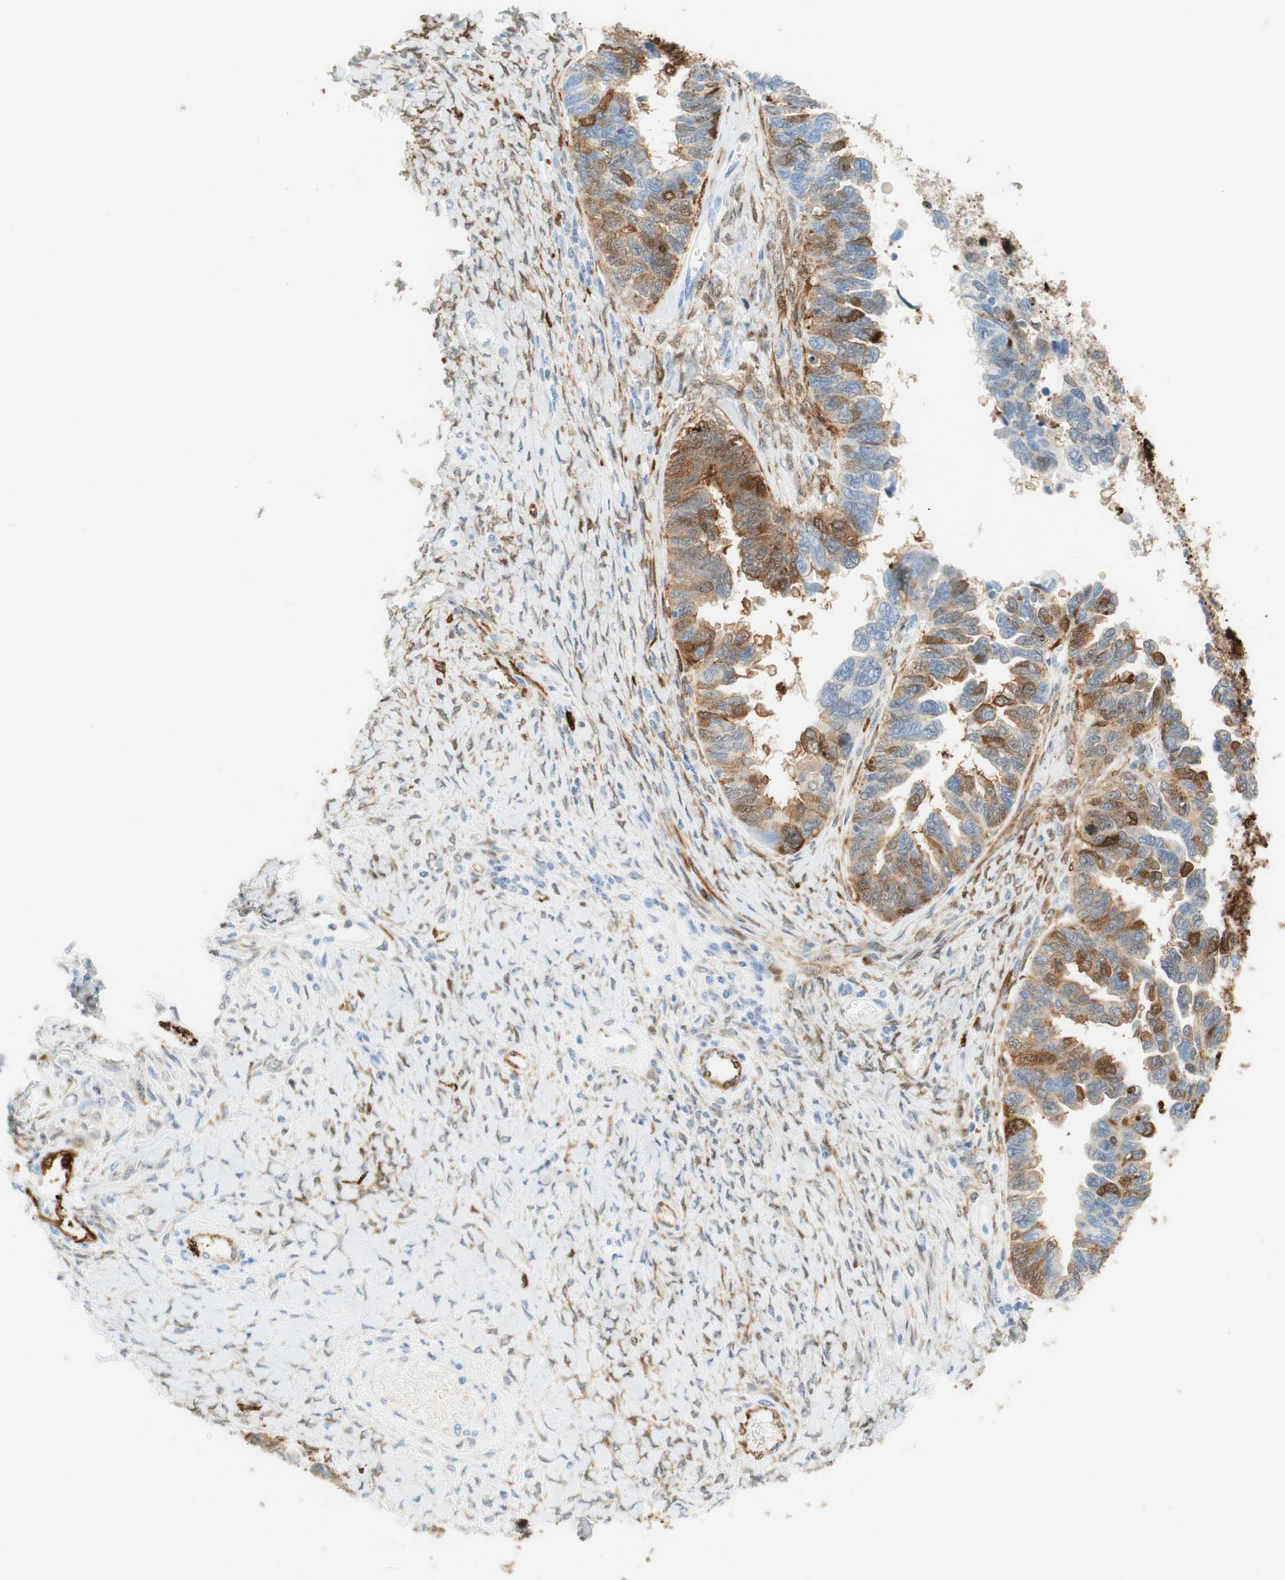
{"staining": {"intensity": "moderate", "quantity": "25%-75%", "location": "cytoplasmic/membranous"}, "tissue": "ovarian cancer", "cell_type": "Tumor cells", "image_type": "cancer", "snomed": [{"axis": "morphology", "description": "Cystadenocarcinoma, serous, NOS"}, {"axis": "topography", "description": "Ovary"}], "caption": "Serous cystadenocarcinoma (ovarian) tissue exhibits moderate cytoplasmic/membranous positivity in about 25%-75% of tumor cells, visualized by immunohistochemistry.", "gene": "STMN1", "patient": {"sex": "female", "age": 79}}